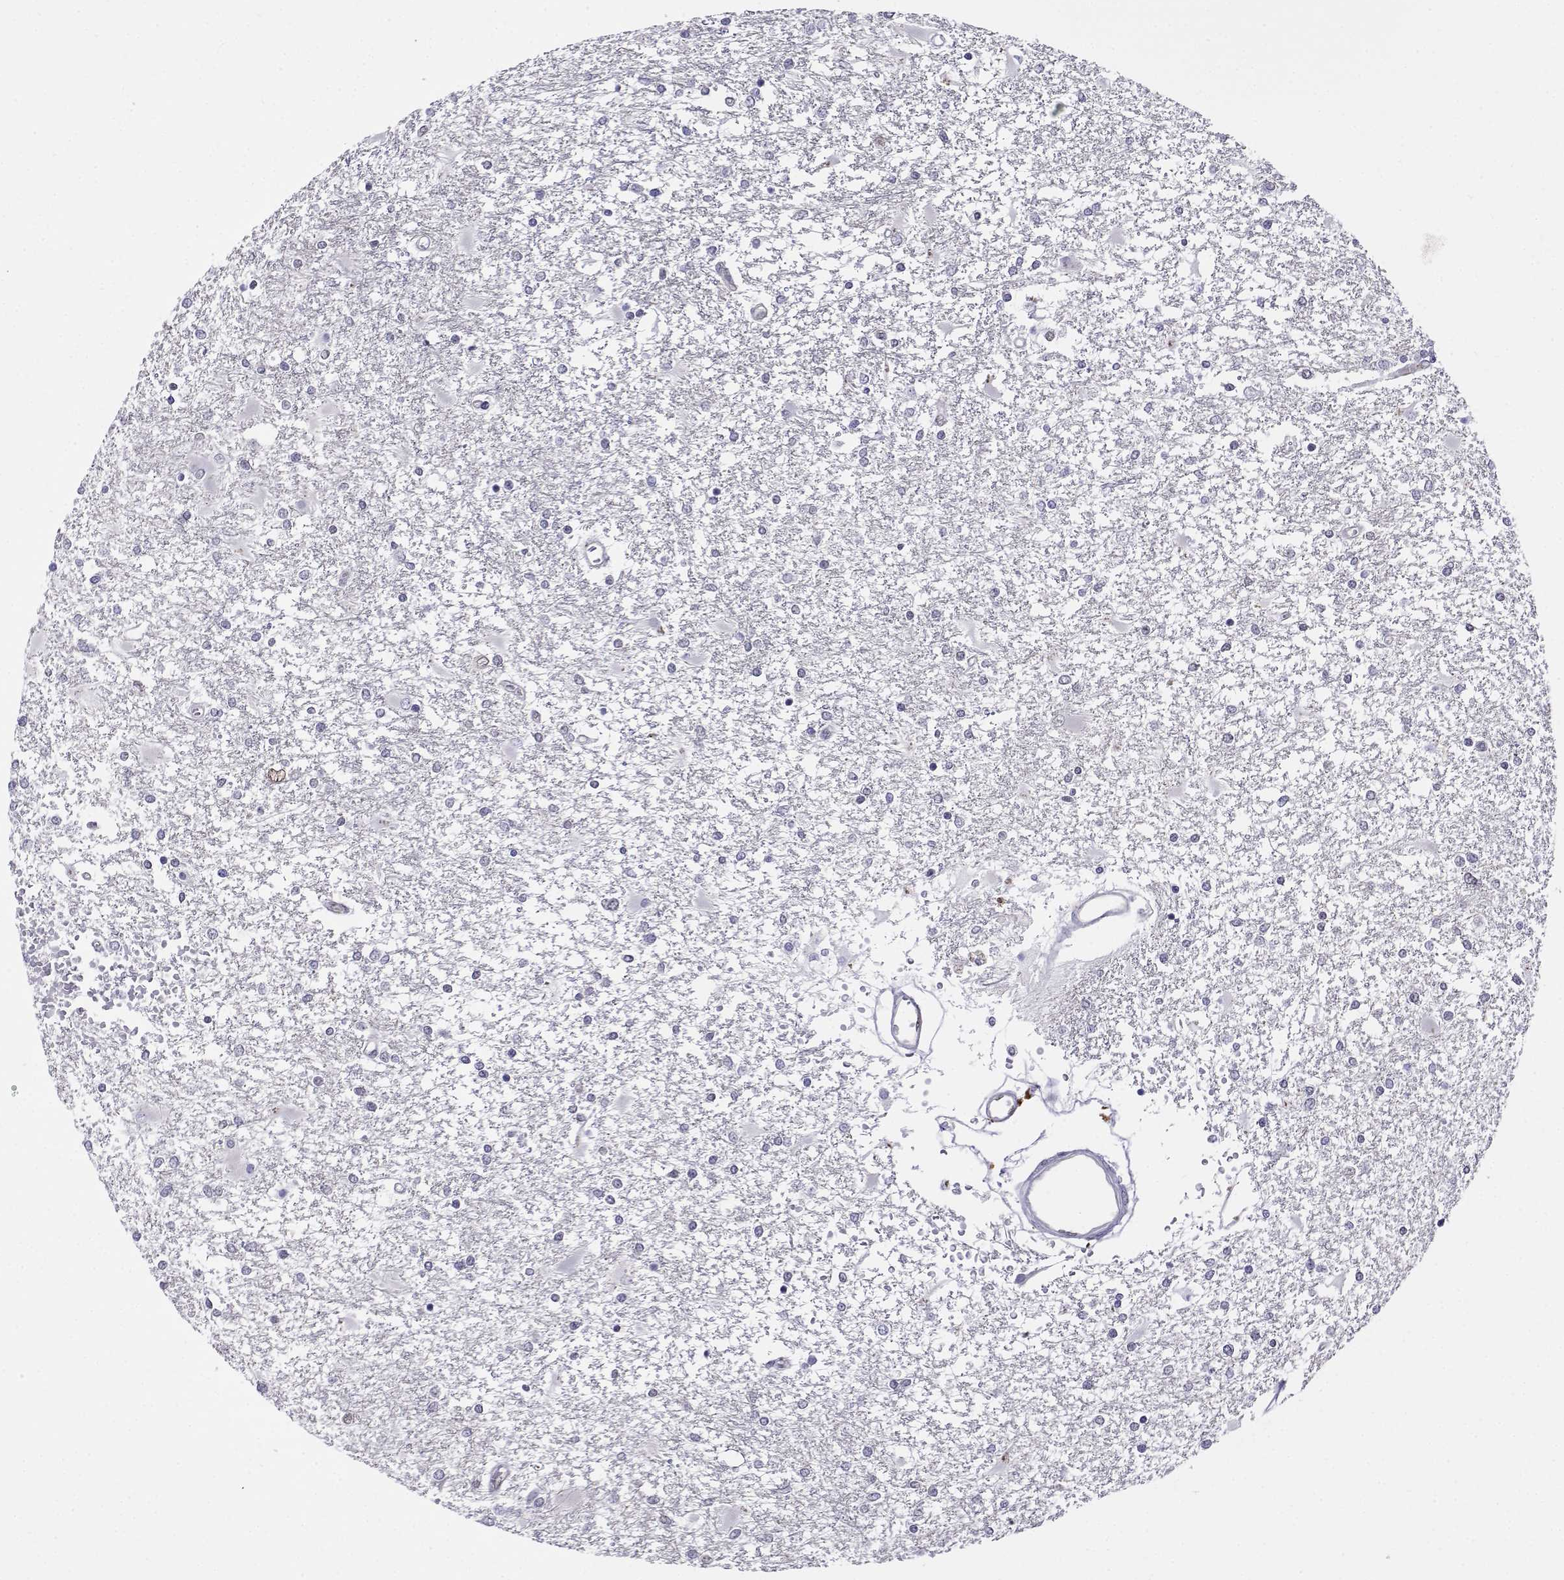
{"staining": {"intensity": "negative", "quantity": "none", "location": "none"}, "tissue": "glioma", "cell_type": "Tumor cells", "image_type": "cancer", "snomed": [{"axis": "morphology", "description": "Glioma, malignant, High grade"}, {"axis": "topography", "description": "Cerebral cortex"}], "caption": "Immunohistochemistry photomicrograph of glioma stained for a protein (brown), which displays no staining in tumor cells.", "gene": "ERF", "patient": {"sex": "male", "age": 79}}